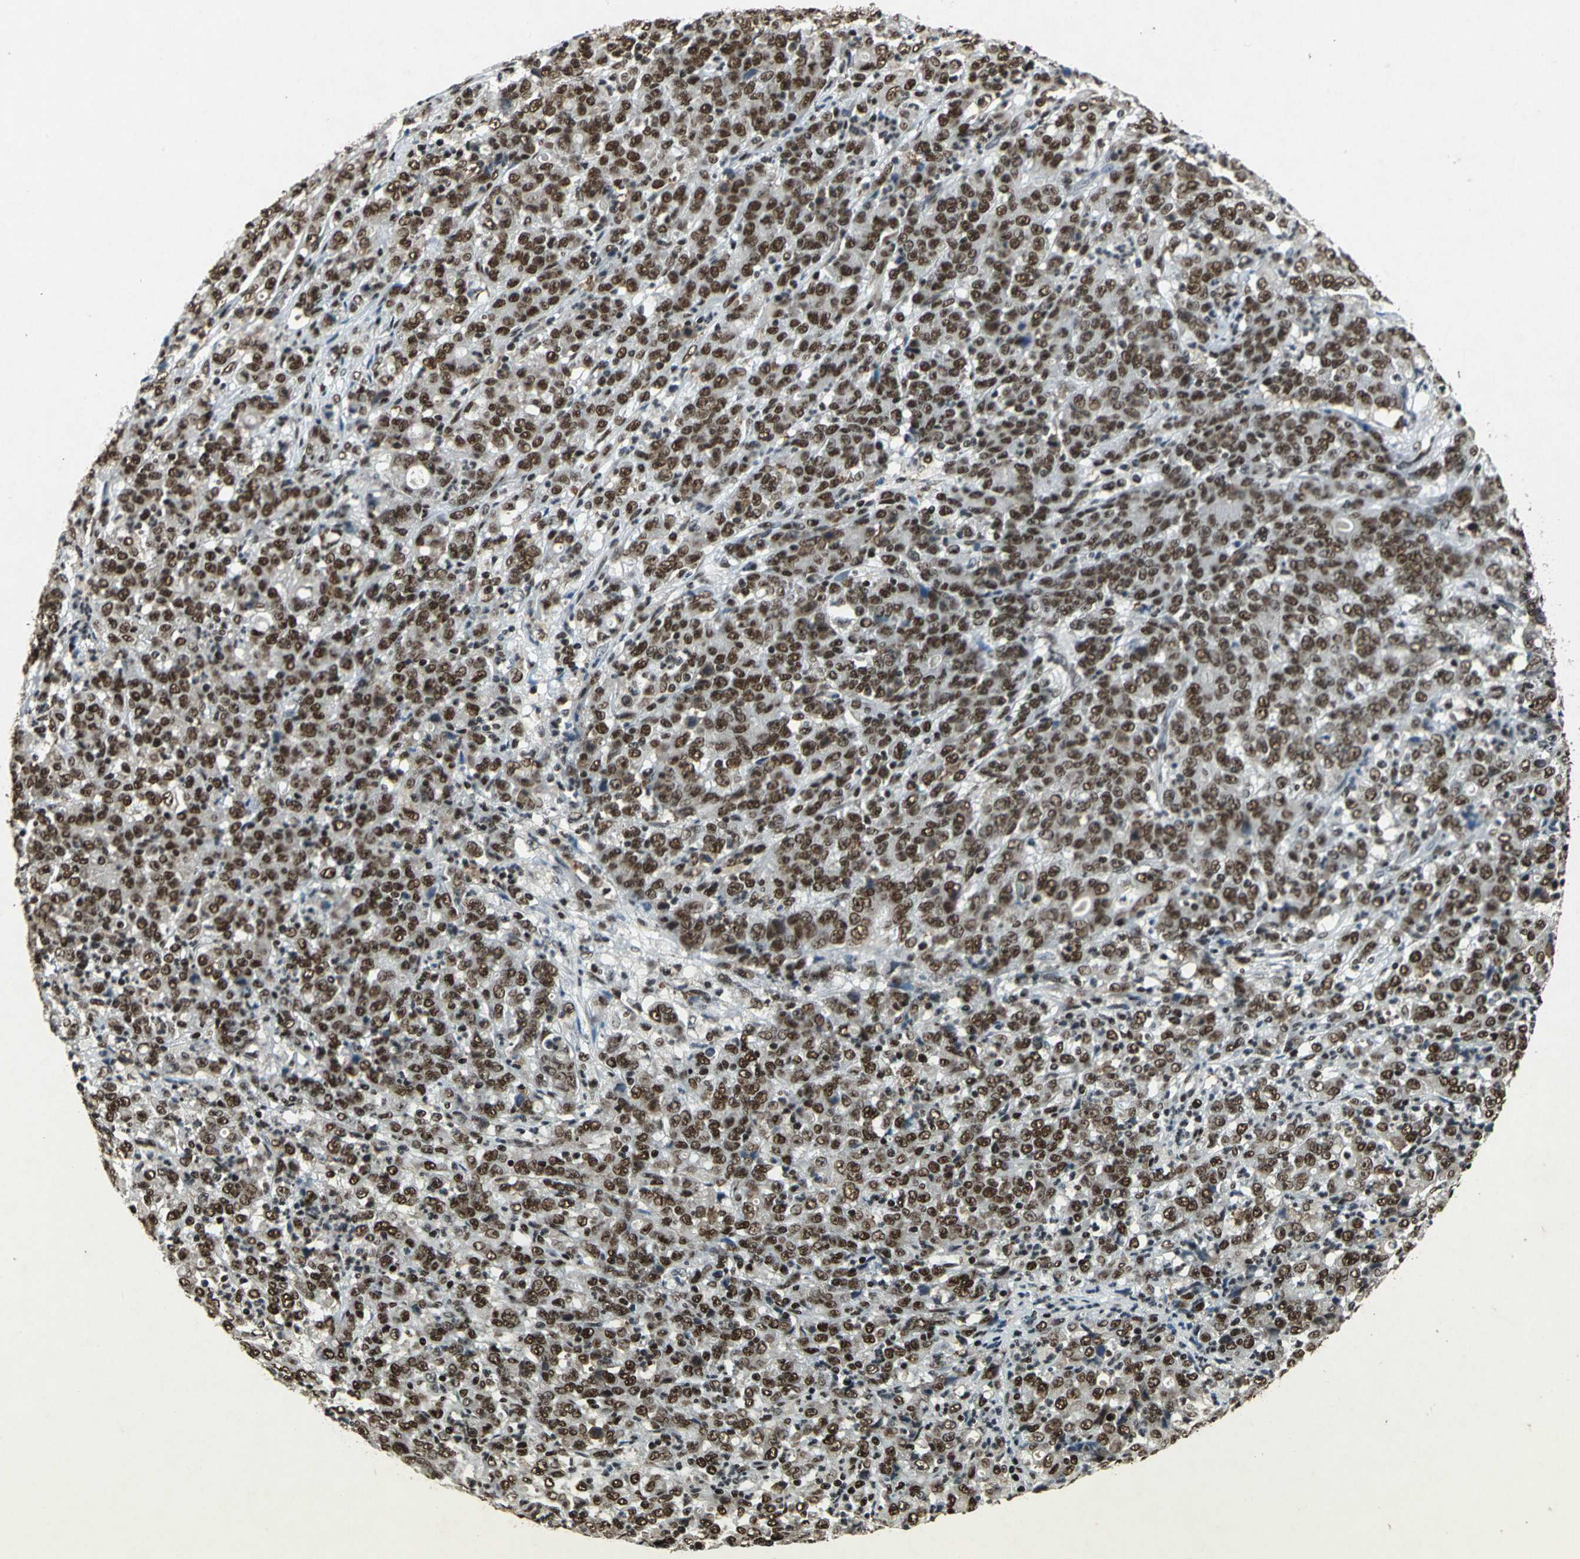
{"staining": {"intensity": "strong", "quantity": ">75%", "location": "nuclear"}, "tissue": "stomach cancer", "cell_type": "Tumor cells", "image_type": "cancer", "snomed": [{"axis": "morphology", "description": "Adenocarcinoma, NOS"}, {"axis": "topography", "description": "Stomach, lower"}], "caption": "The immunohistochemical stain labels strong nuclear expression in tumor cells of stomach adenocarcinoma tissue.", "gene": "MTA2", "patient": {"sex": "female", "age": 71}}